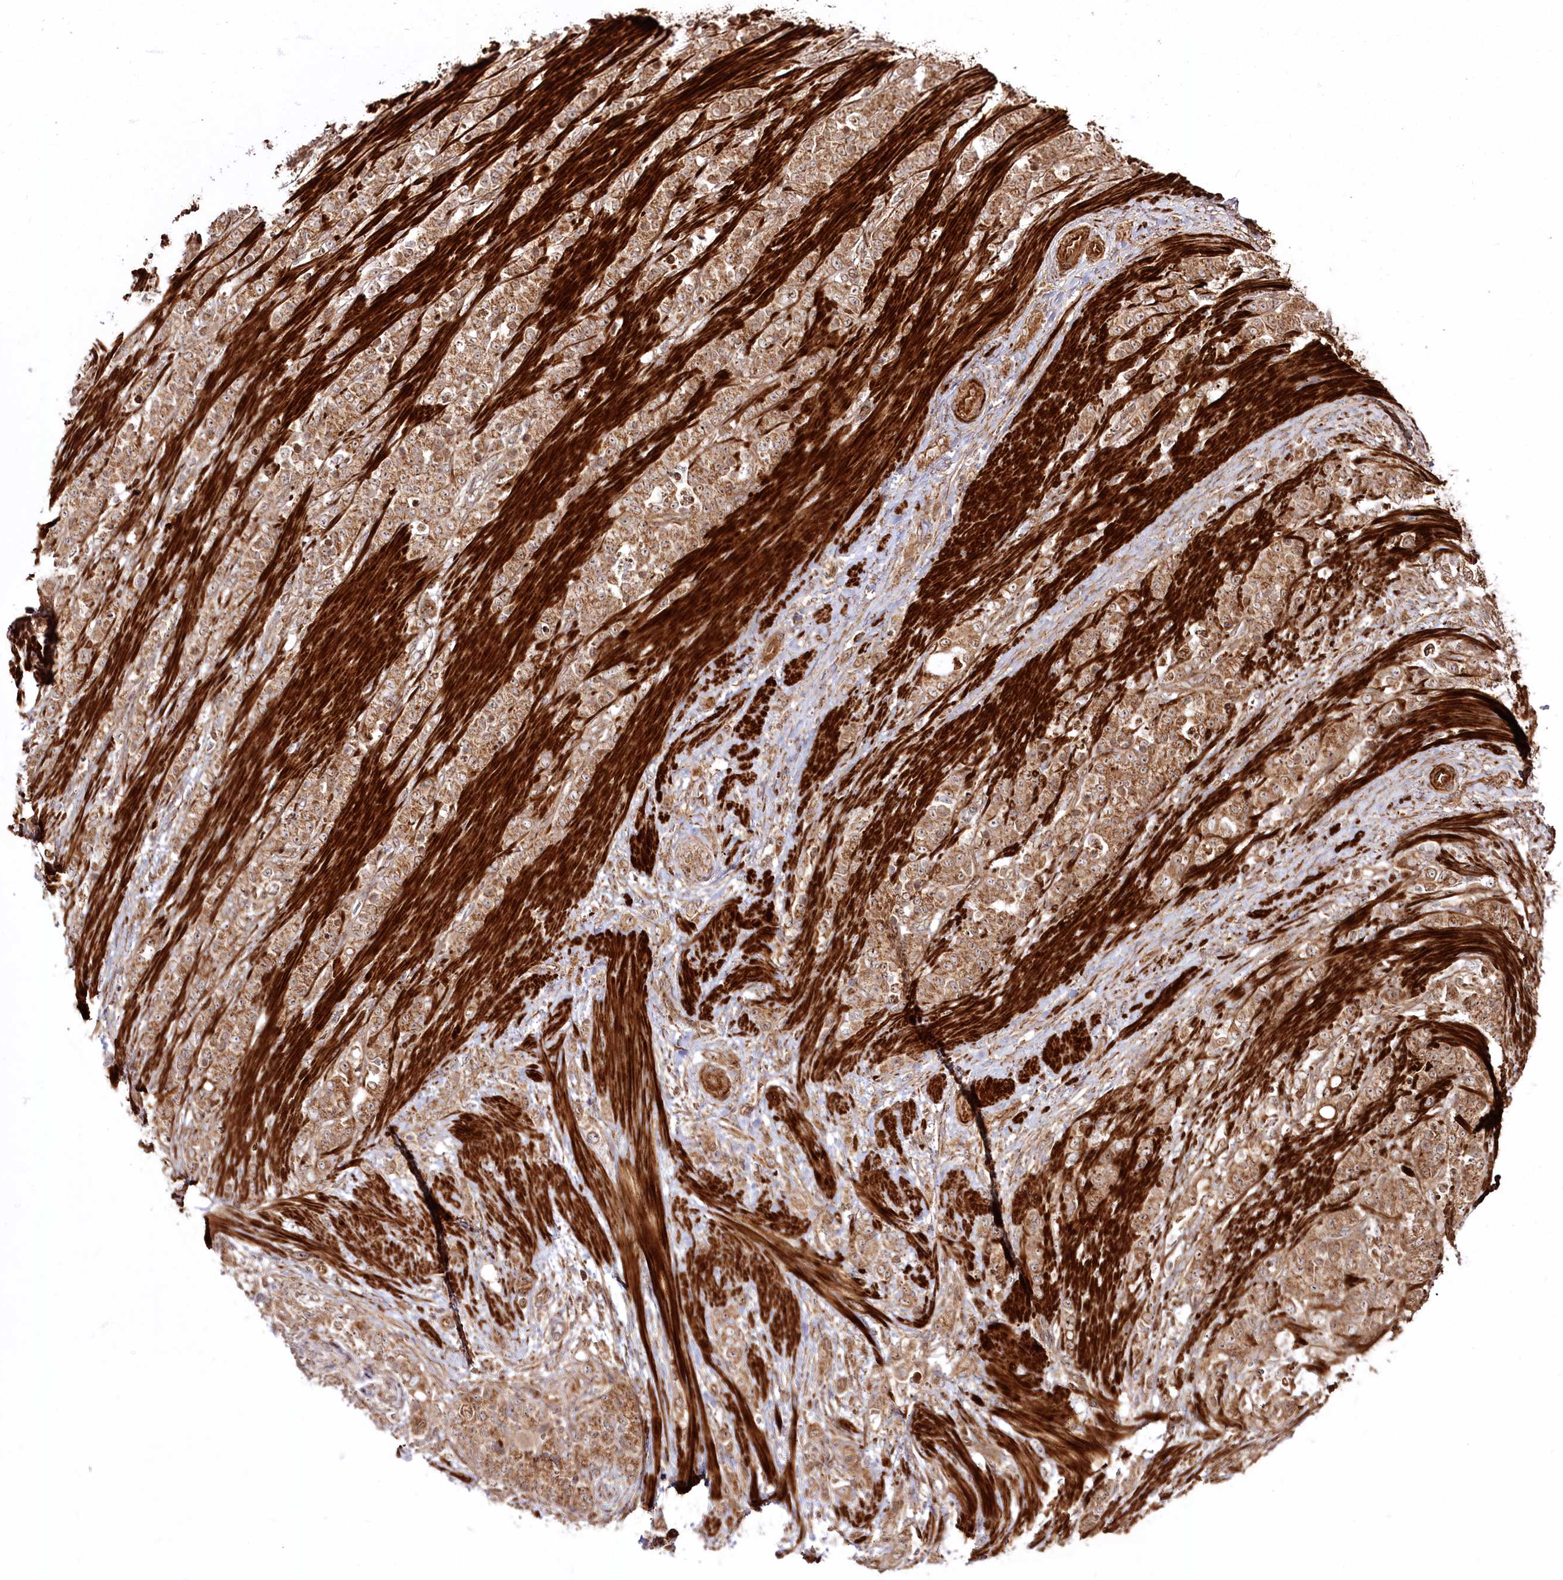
{"staining": {"intensity": "moderate", "quantity": ">75%", "location": "cytoplasmic/membranous"}, "tissue": "stomach cancer", "cell_type": "Tumor cells", "image_type": "cancer", "snomed": [{"axis": "morphology", "description": "Adenocarcinoma, NOS"}, {"axis": "topography", "description": "Stomach"}], "caption": "A high-resolution photomicrograph shows immunohistochemistry (IHC) staining of adenocarcinoma (stomach), which reveals moderate cytoplasmic/membranous positivity in about >75% of tumor cells.", "gene": "REXO2", "patient": {"sex": "female", "age": 79}}